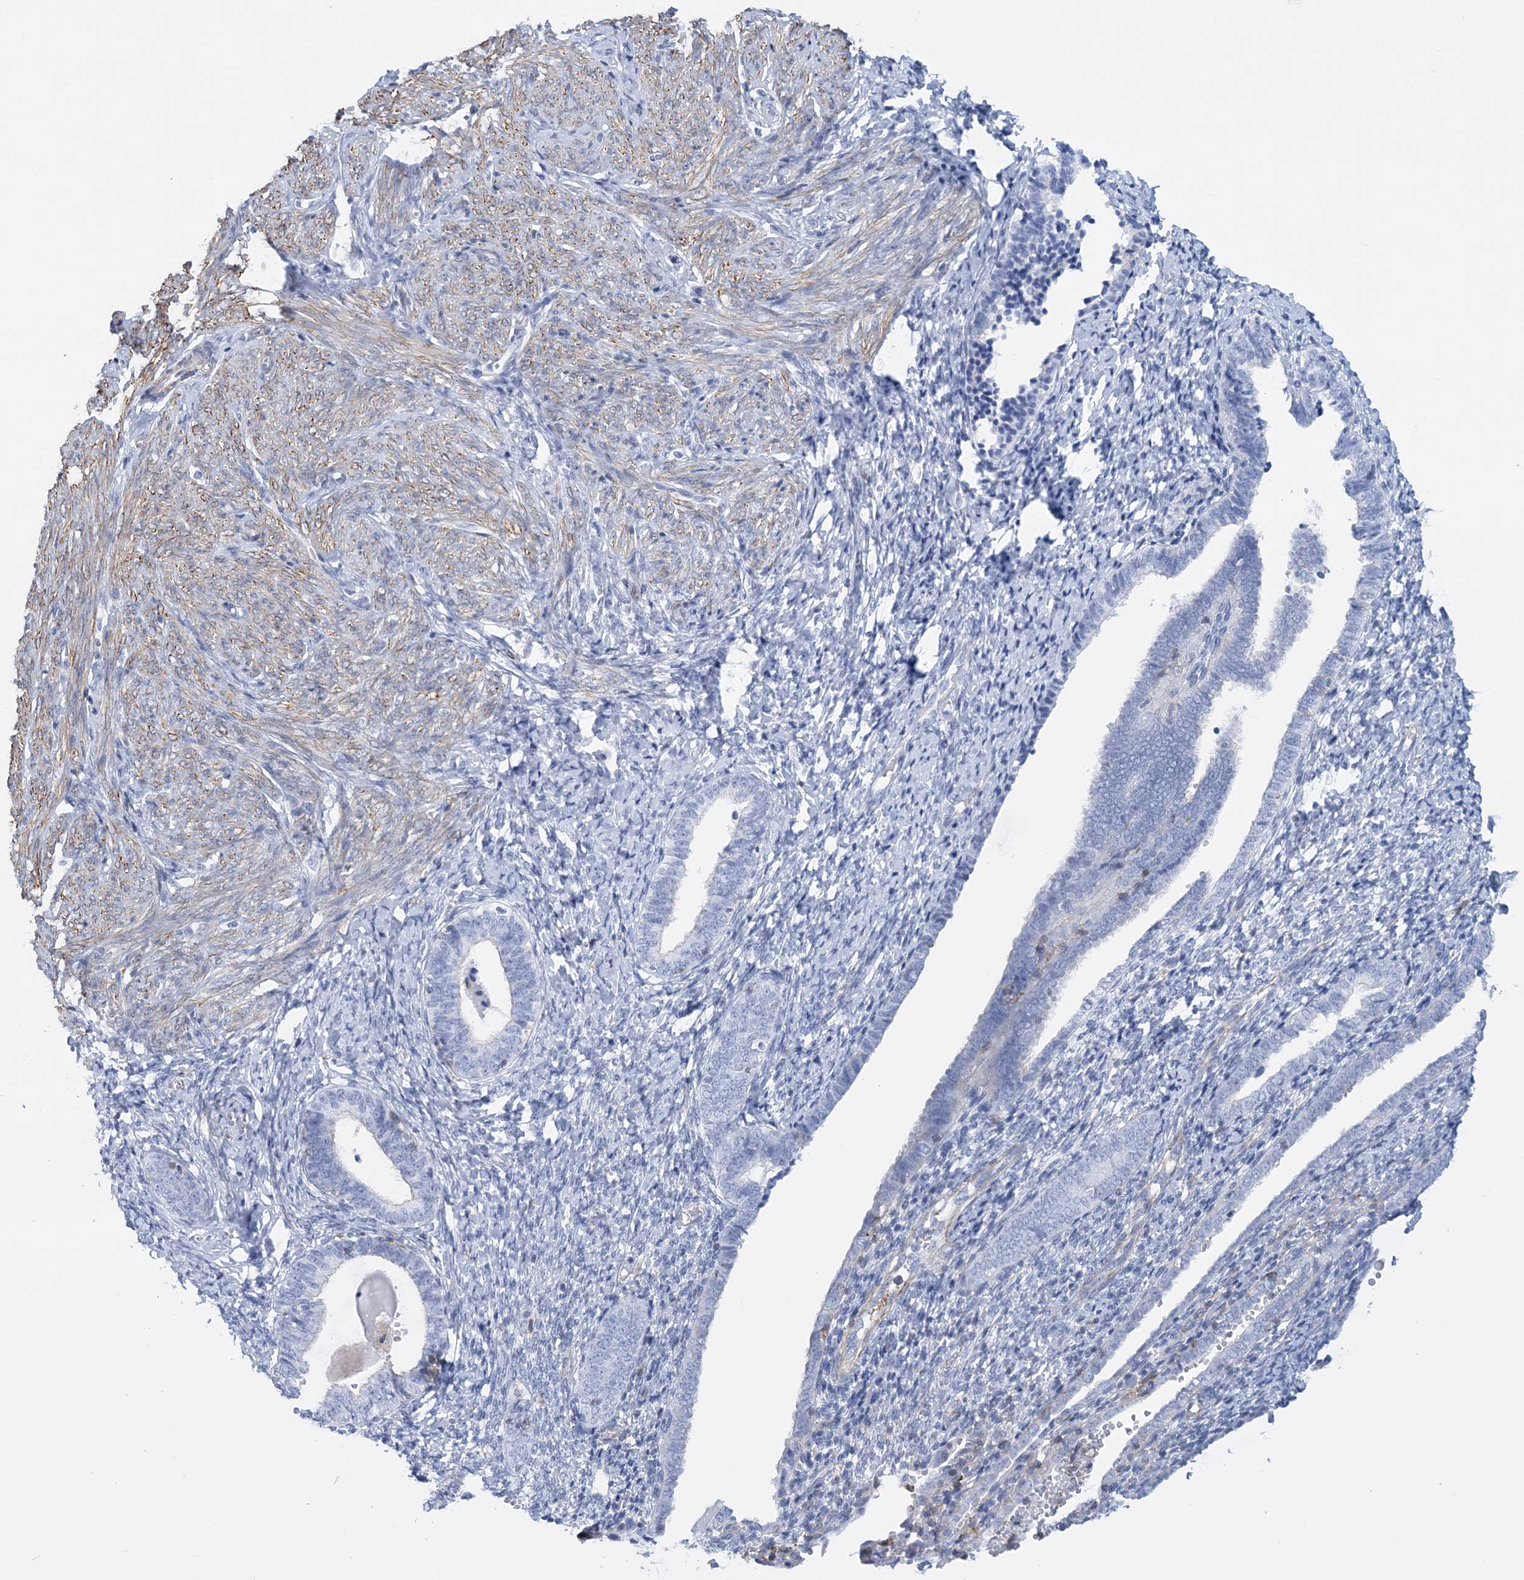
{"staining": {"intensity": "negative", "quantity": "none", "location": "none"}, "tissue": "endometrium", "cell_type": "Cells in endometrial stroma", "image_type": "normal", "snomed": [{"axis": "morphology", "description": "Normal tissue, NOS"}, {"axis": "topography", "description": "Endometrium"}], "caption": "Protein analysis of benign endometrium reveals no significant staining in cells in endometrial stroma.", "gene": "C11orf21", "patient": {"sex": "female", "age": 72}}